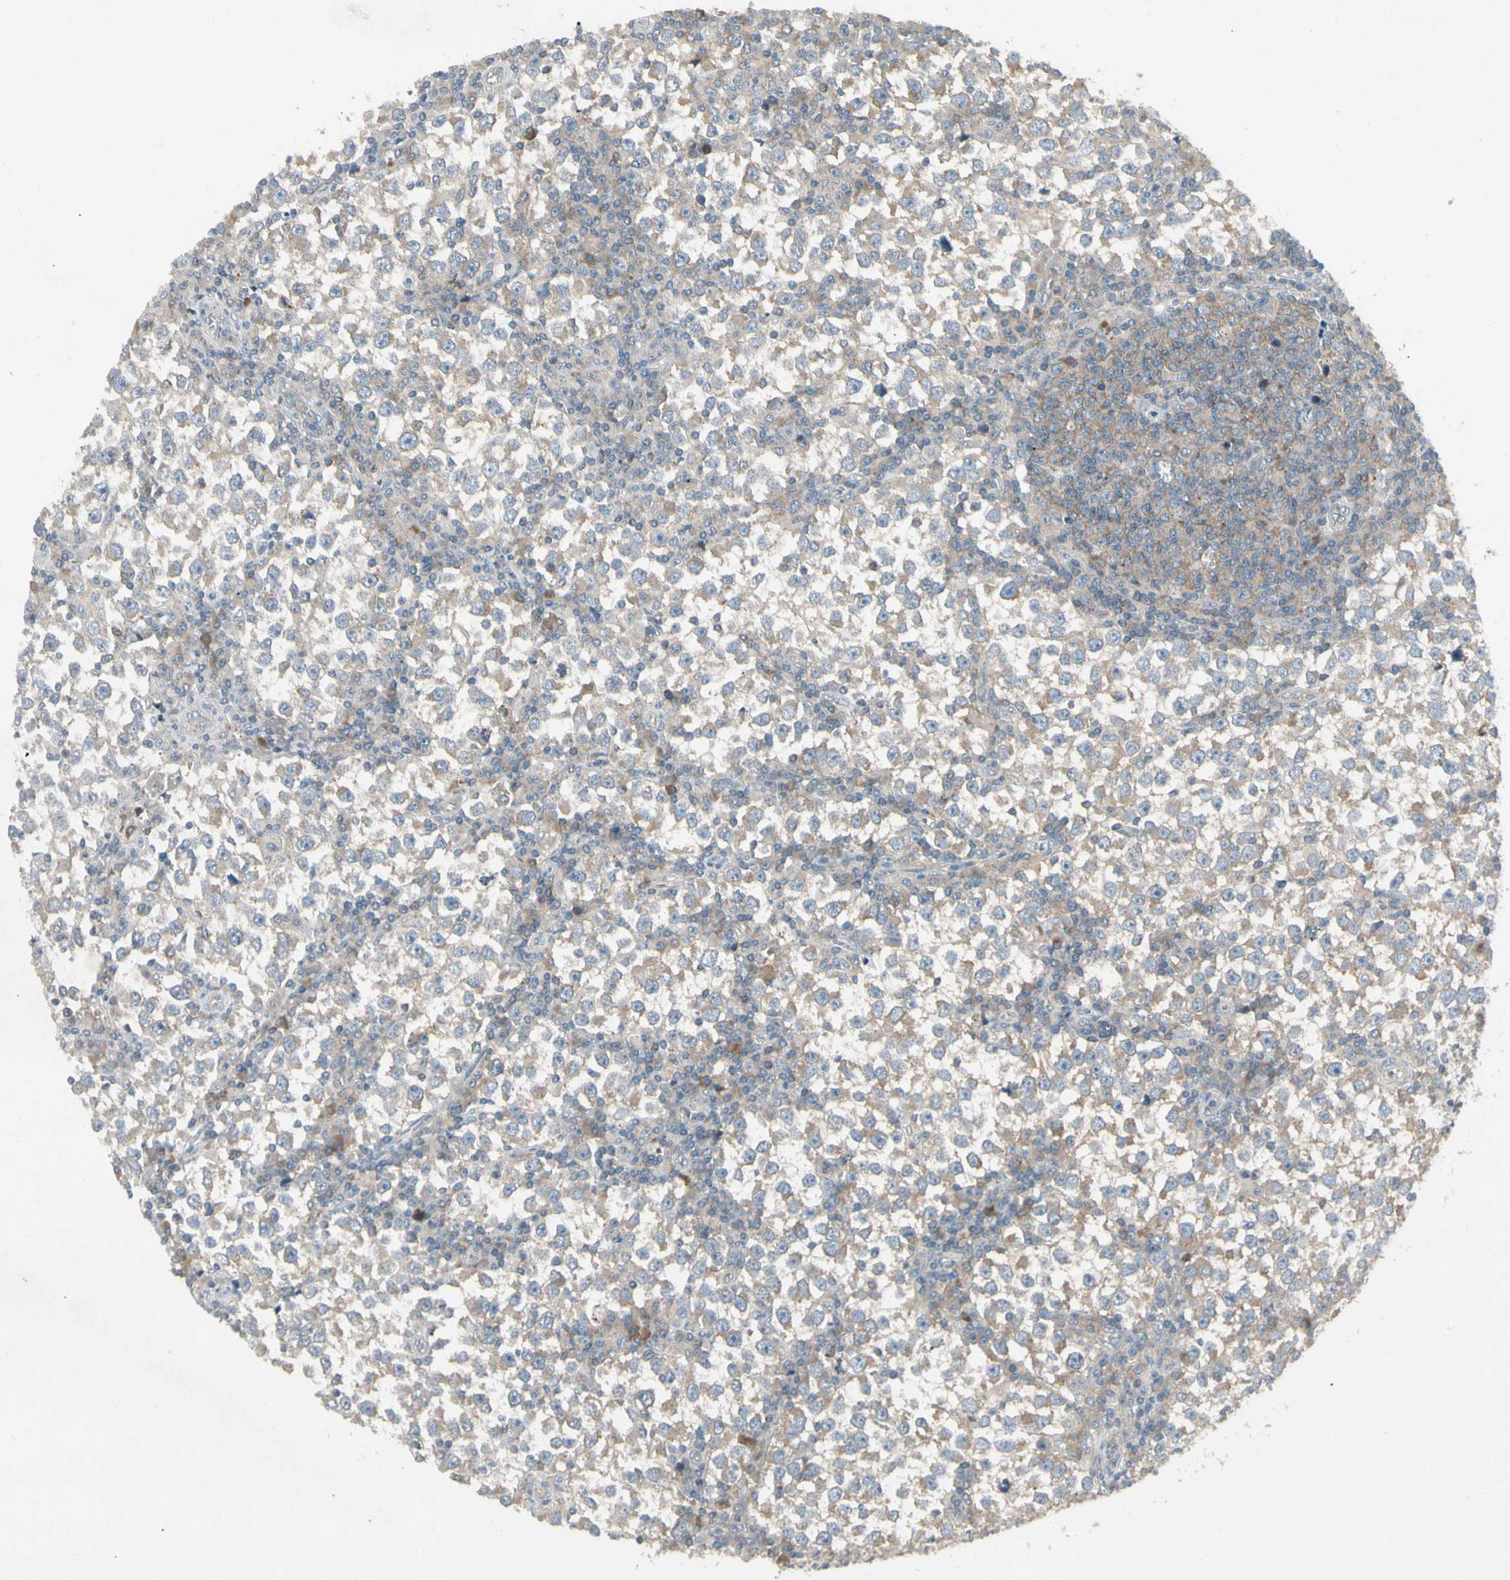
{"staining": {"intensity": "weak", "quantity": ">75%", "location": "cytoplasmic/membranous"}, "tissue": "testis cancer", "cell_type": "Tumor cells", "image_type": "cancer", "snomed": [{"axis": "morphology", "description": "Seminoma, NOS"}, {"axis": "topography", "description": "Testis"}], "caption": "Testis cancer tissue displays weak cytoplasmic/membranous expression in about >75% of tumor cells, visualized by immunohistochemistry.", "gene": "PANK2", "patient": {"sex": "male", "age": 65}}